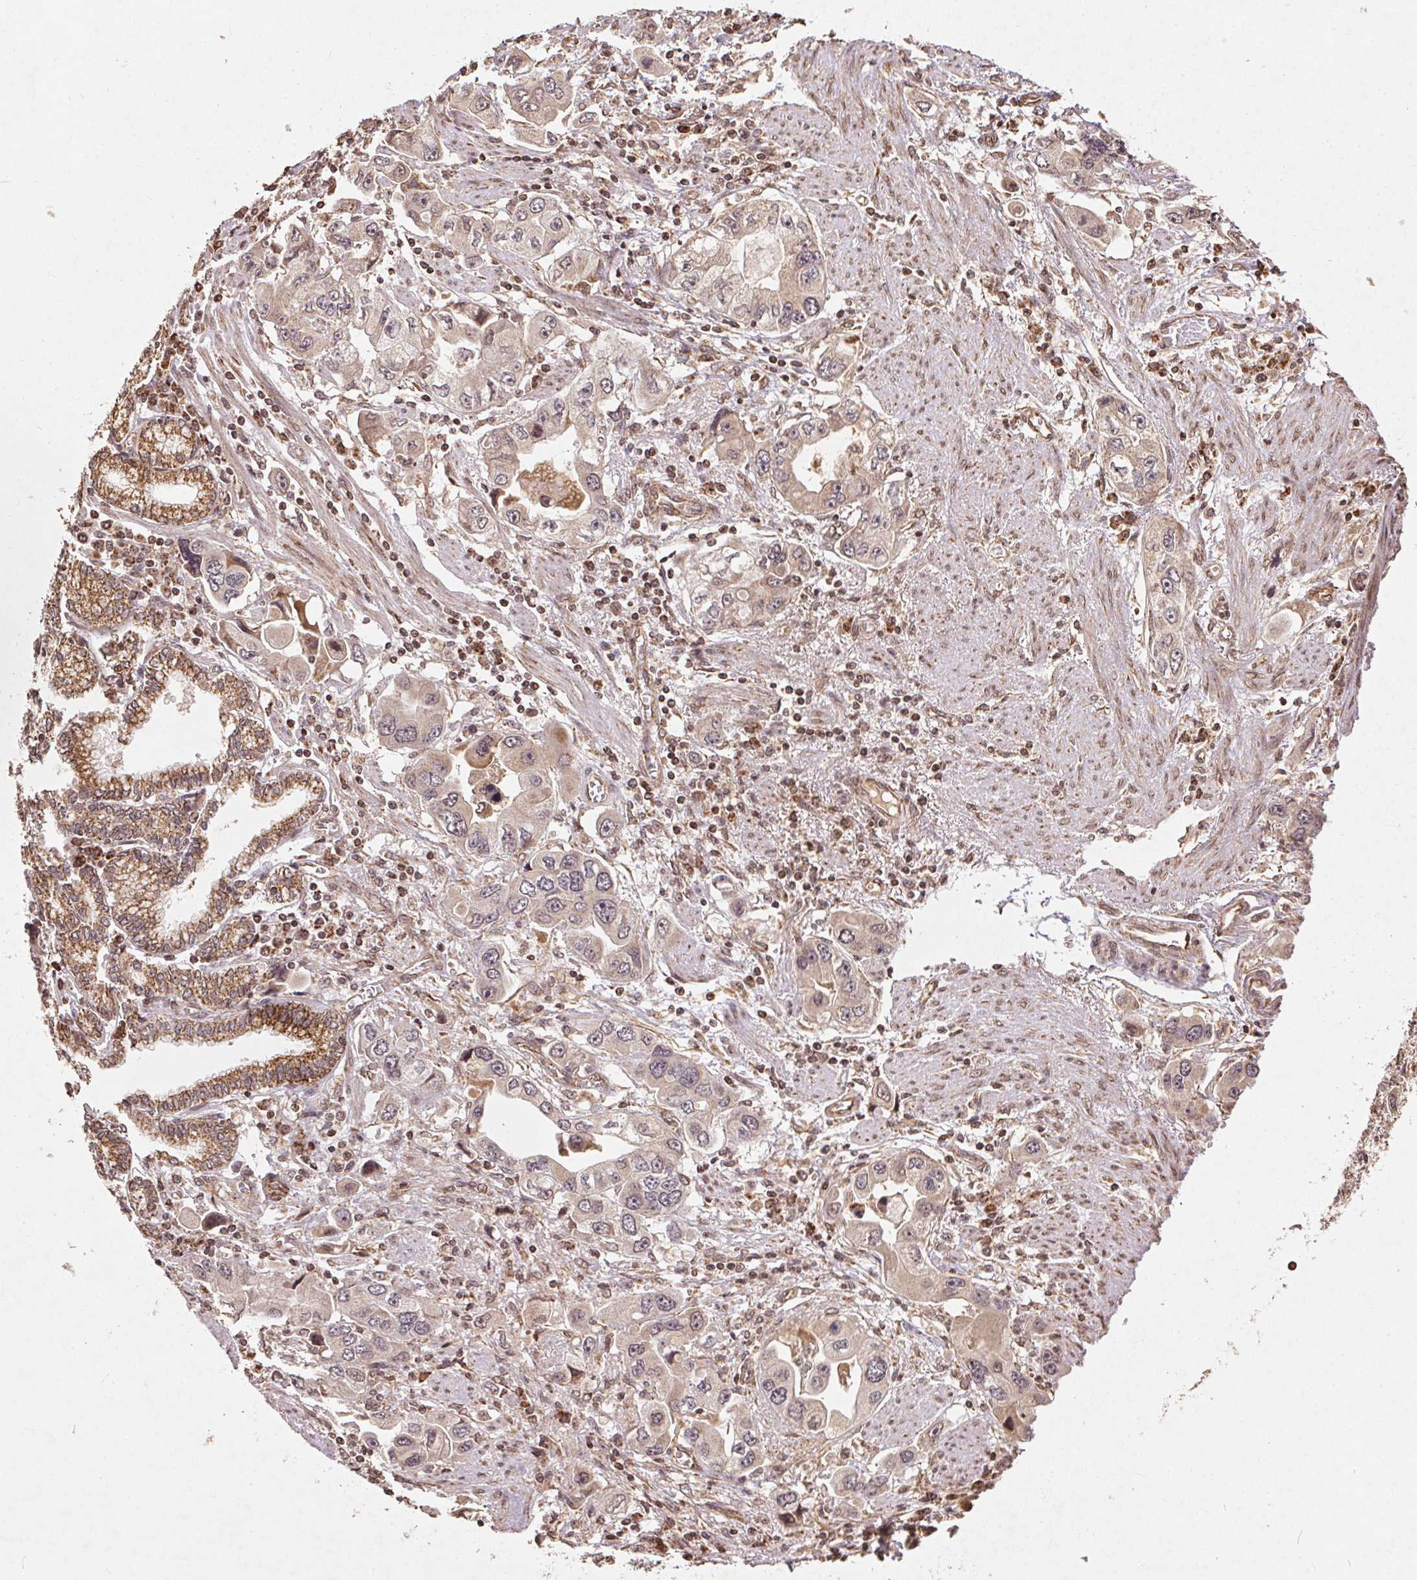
{"staining": {"intensity": "weak", "quantity": "<25%", "location": "cytoplasmic/membranous"}, "tissue": "stomach cancer", "cell_type": "Tumor cells", "image_type": "cancer", "snomed": [{"axis": "morphology", "description": "Adenocarcinoma, NOS"}, {"axis": "topography", "description": "Stomach, lower"}], "caption": "DAB immunohistochemical staining of stomach cancer (adenocarcinoma) exhibits no significant positivity in tumor cells.", "gene": "SPRED2", "patient": {"sex": "female", "age": 93}}